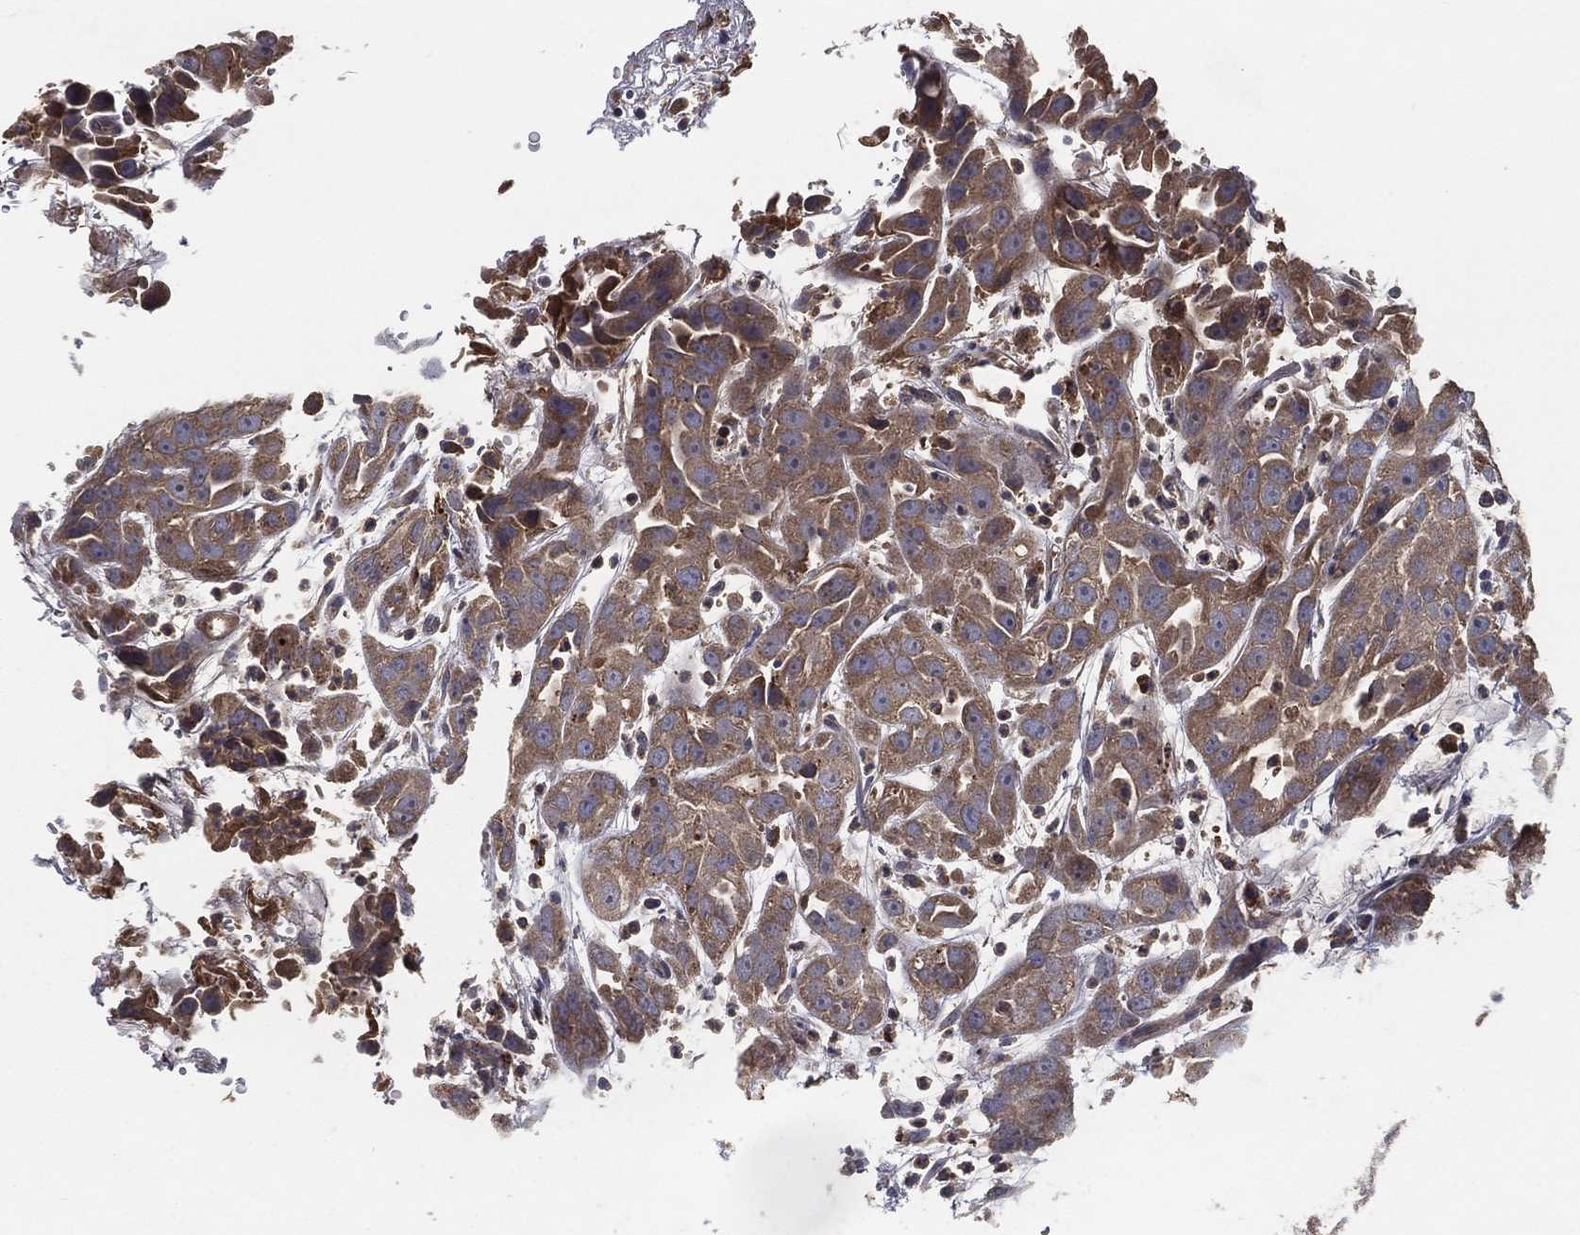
{"staining": {"intensity": "moderate", "quantity": "25%-75%", "location": "cytoplasmic/membranous"}, "tissue": "urothelial cancer", "cell_type": "Tumor cells", "image_type": "cancer", "snomed": [{"axis": "morphology", "description": "Urothelial carcinoma, High grade"}, {"axis": "topography", "description": "Urinary bladder"}], "caption": "Protein staining of urothelial cancer tissue shows moderate cytoplasmic/membranous positivity in approximately 25%-75% of tumor cells.", "gene": "MT-ND1", "patient": {"sex": "female", "age": 41}}